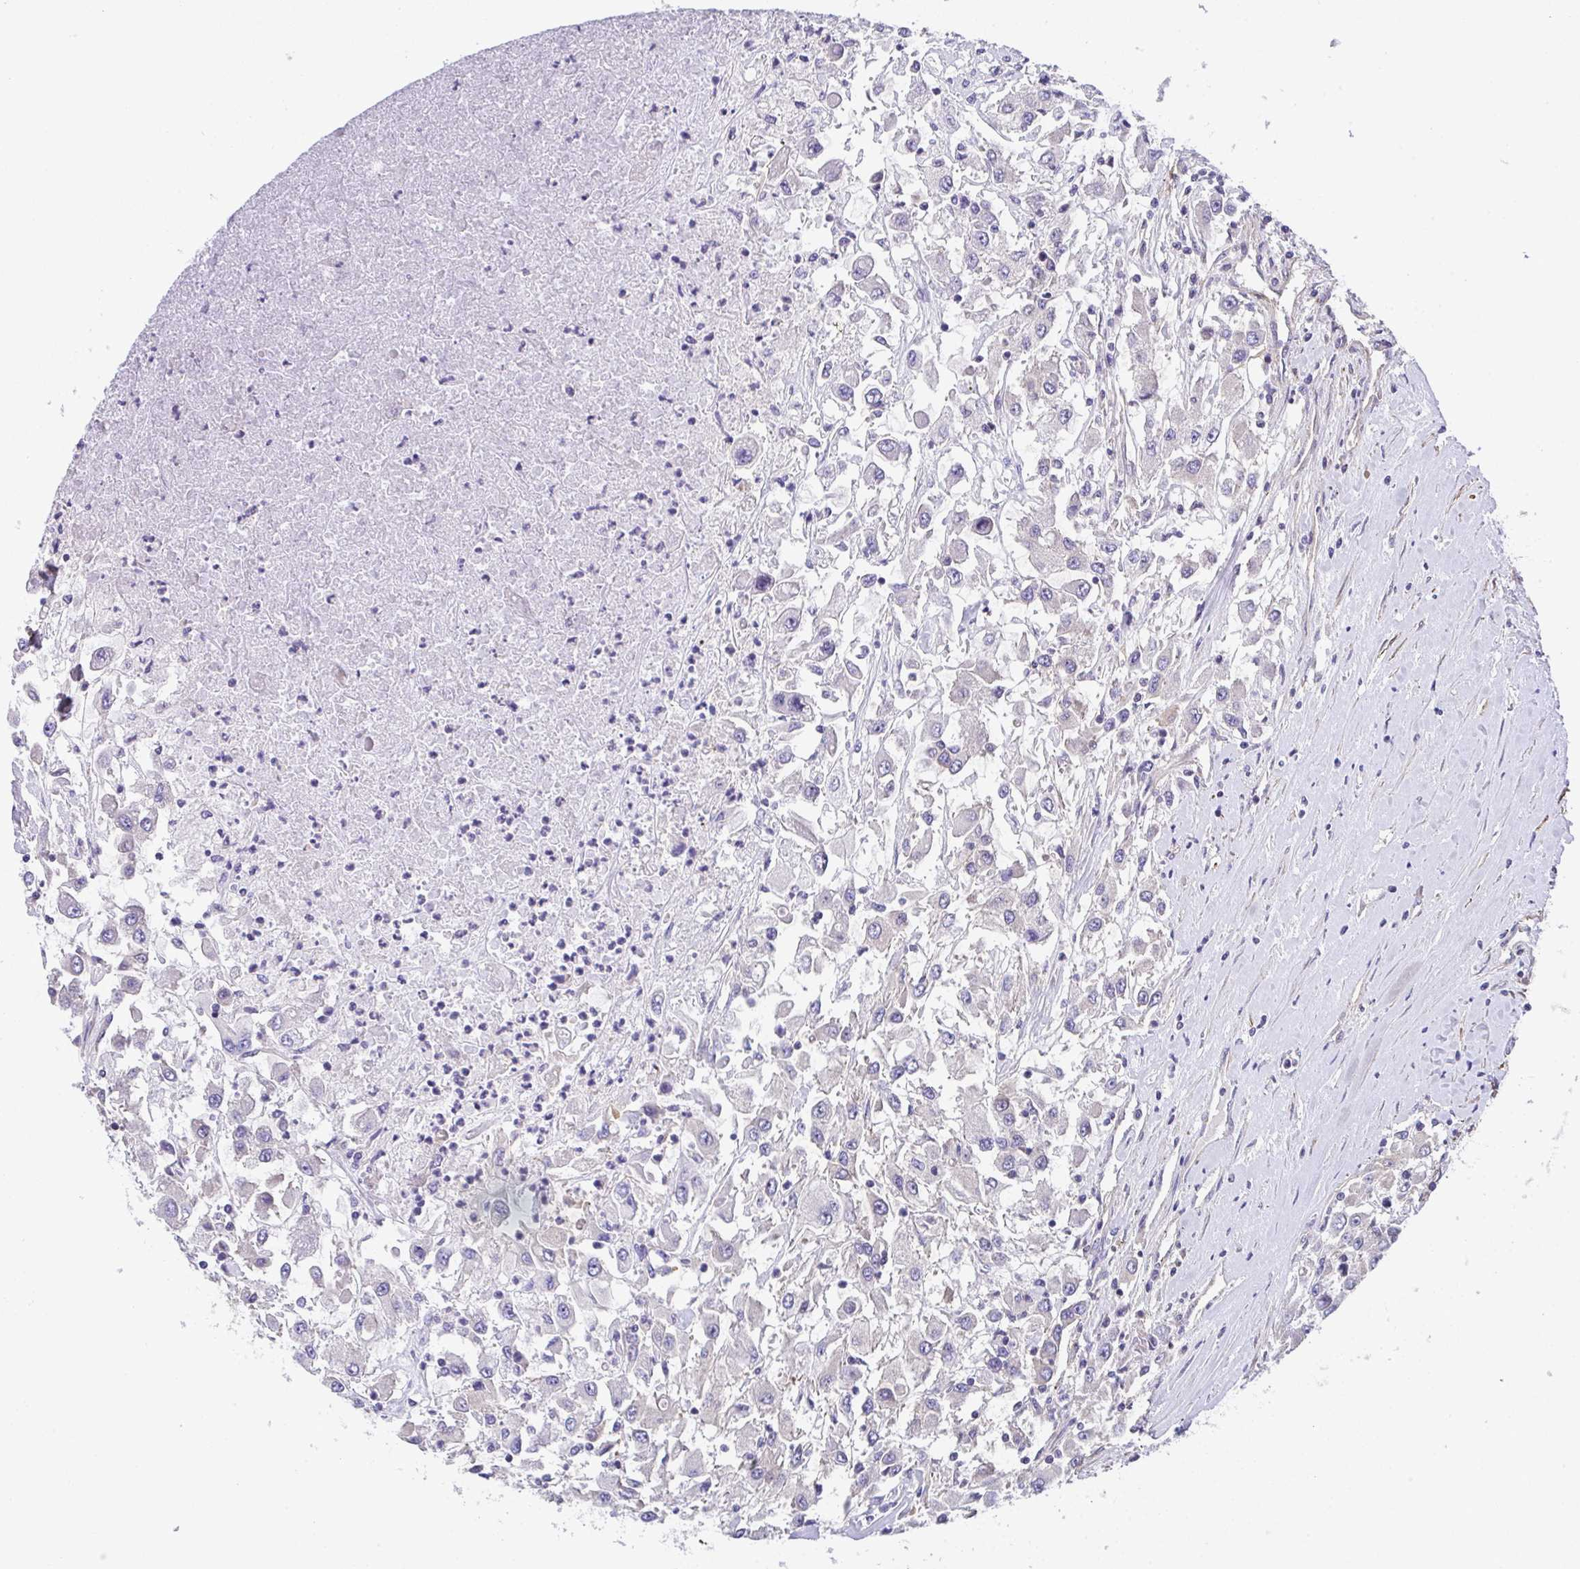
{"staining": {"intensity": "negative", "quantity": "none", "location": "none"}, "tissue": "renal cancer", "cell_type": "Tumor cells", "image_type": "cancer", "snomed": [{"axis": "morphology", "description": "Adenocarcinoma, NOS"}, {"axis": "topography", "description": "Kidney"}], "caption": "Immunohistochemistry of adenocarcinoma (renal) displays no expression in tumor cells.", "gene": "ZNF696", "patient": {"sex": "female", "age": 67}}